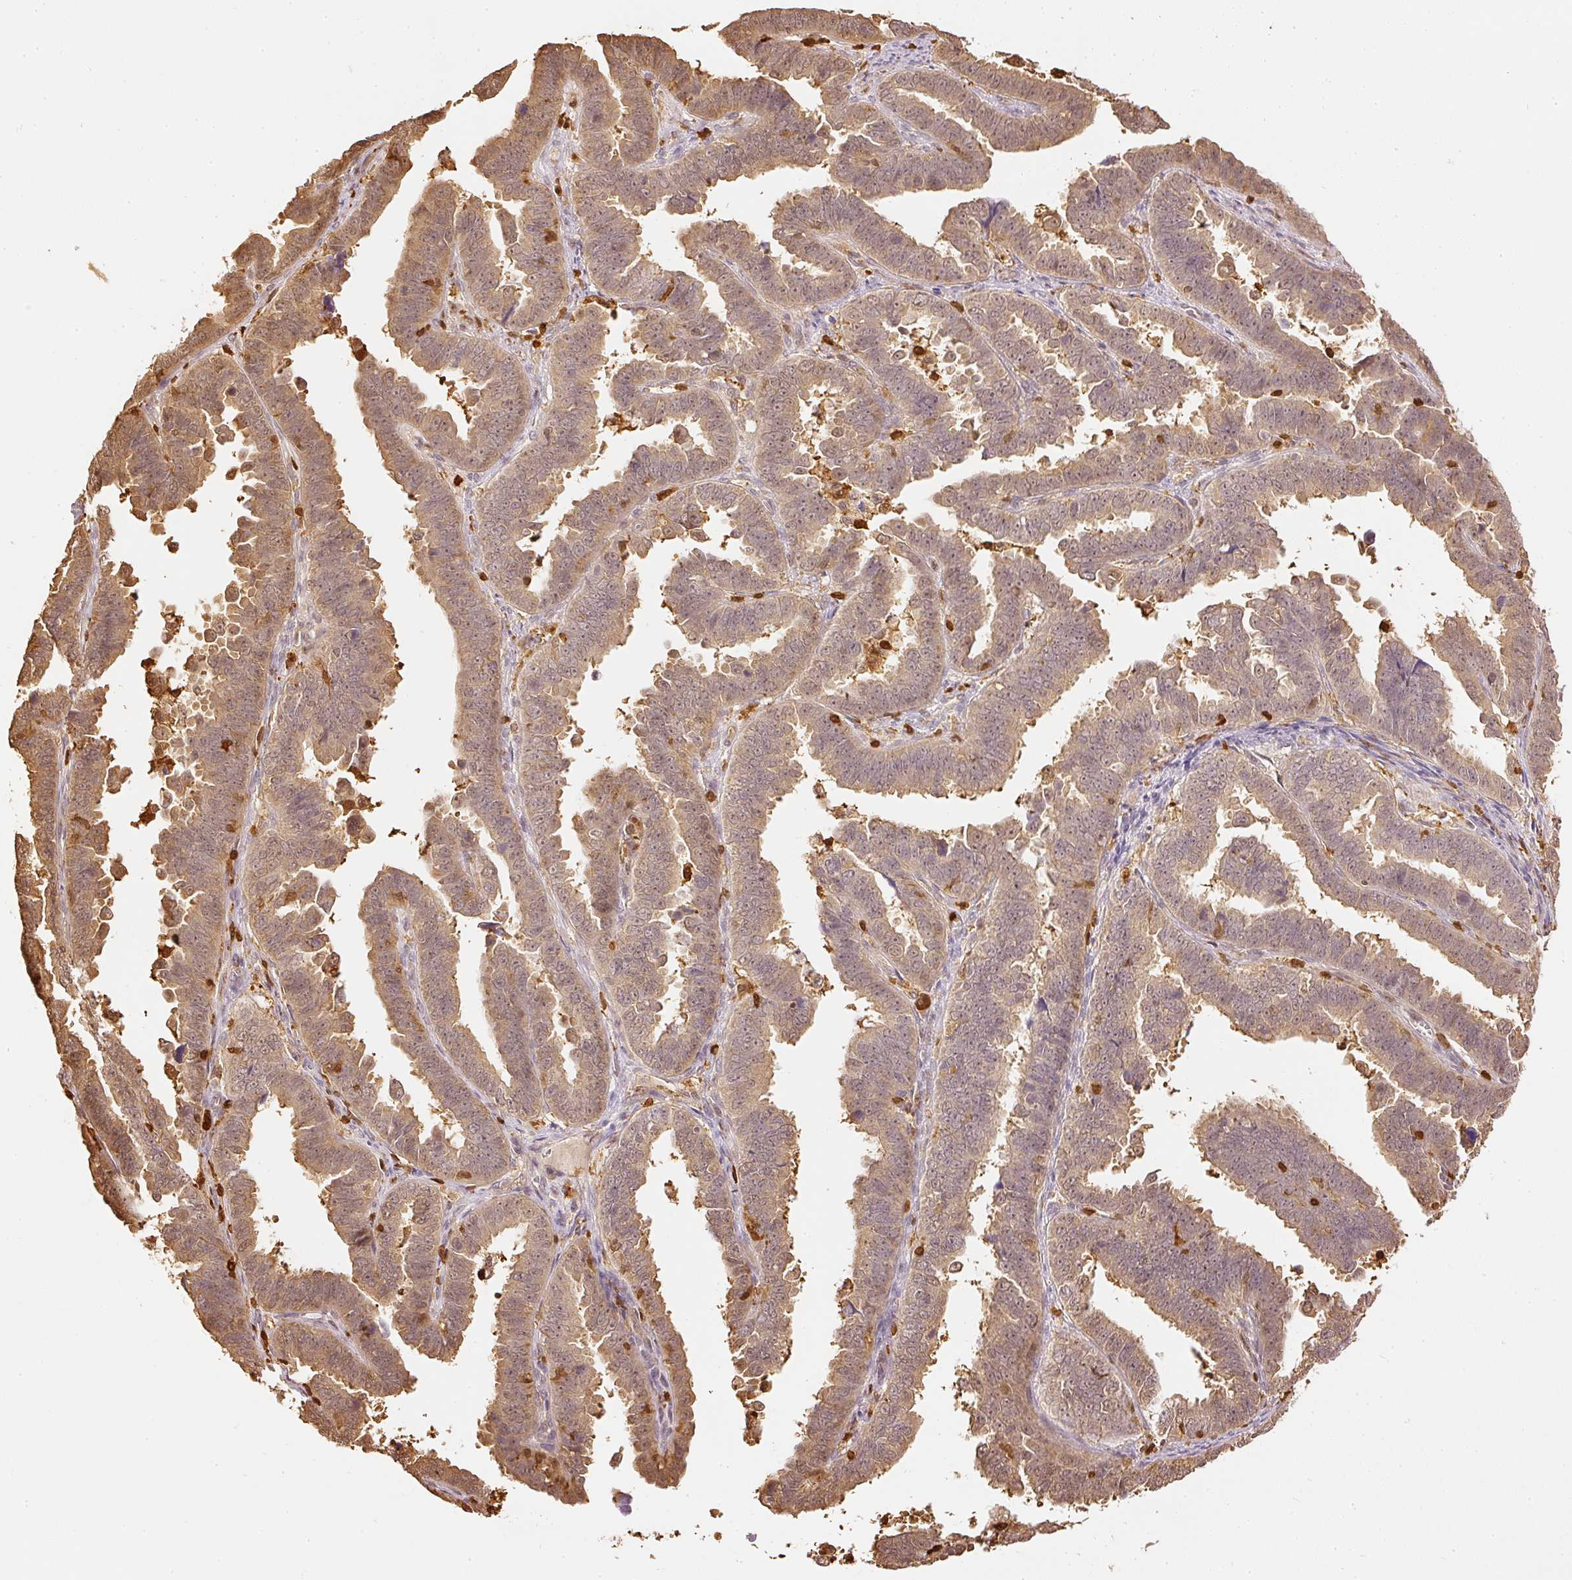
{"staining": {"intensity": "weak", "quantity": ">75%", "location": "cytoplasmic/membranous,nuclear"}, "tissue": "endometrial cancer", "cell_type": "Tumor cells", "image_type": "cancer", "snomed": [{"axis": "morphology", "description": "Adenocarcinoma, NOS"}, {"axis": "topography", "description": "Endometrium"}], "caption": "Brown immunohistochemical staining in human adenocarcinoma (endometrial) demonstrates weak cytoplasmic/membranous and nuclear expression in approximately >75% of tumor cells.", "gene": "PFN1", "patient": {"sex": "female", "age": 75}}